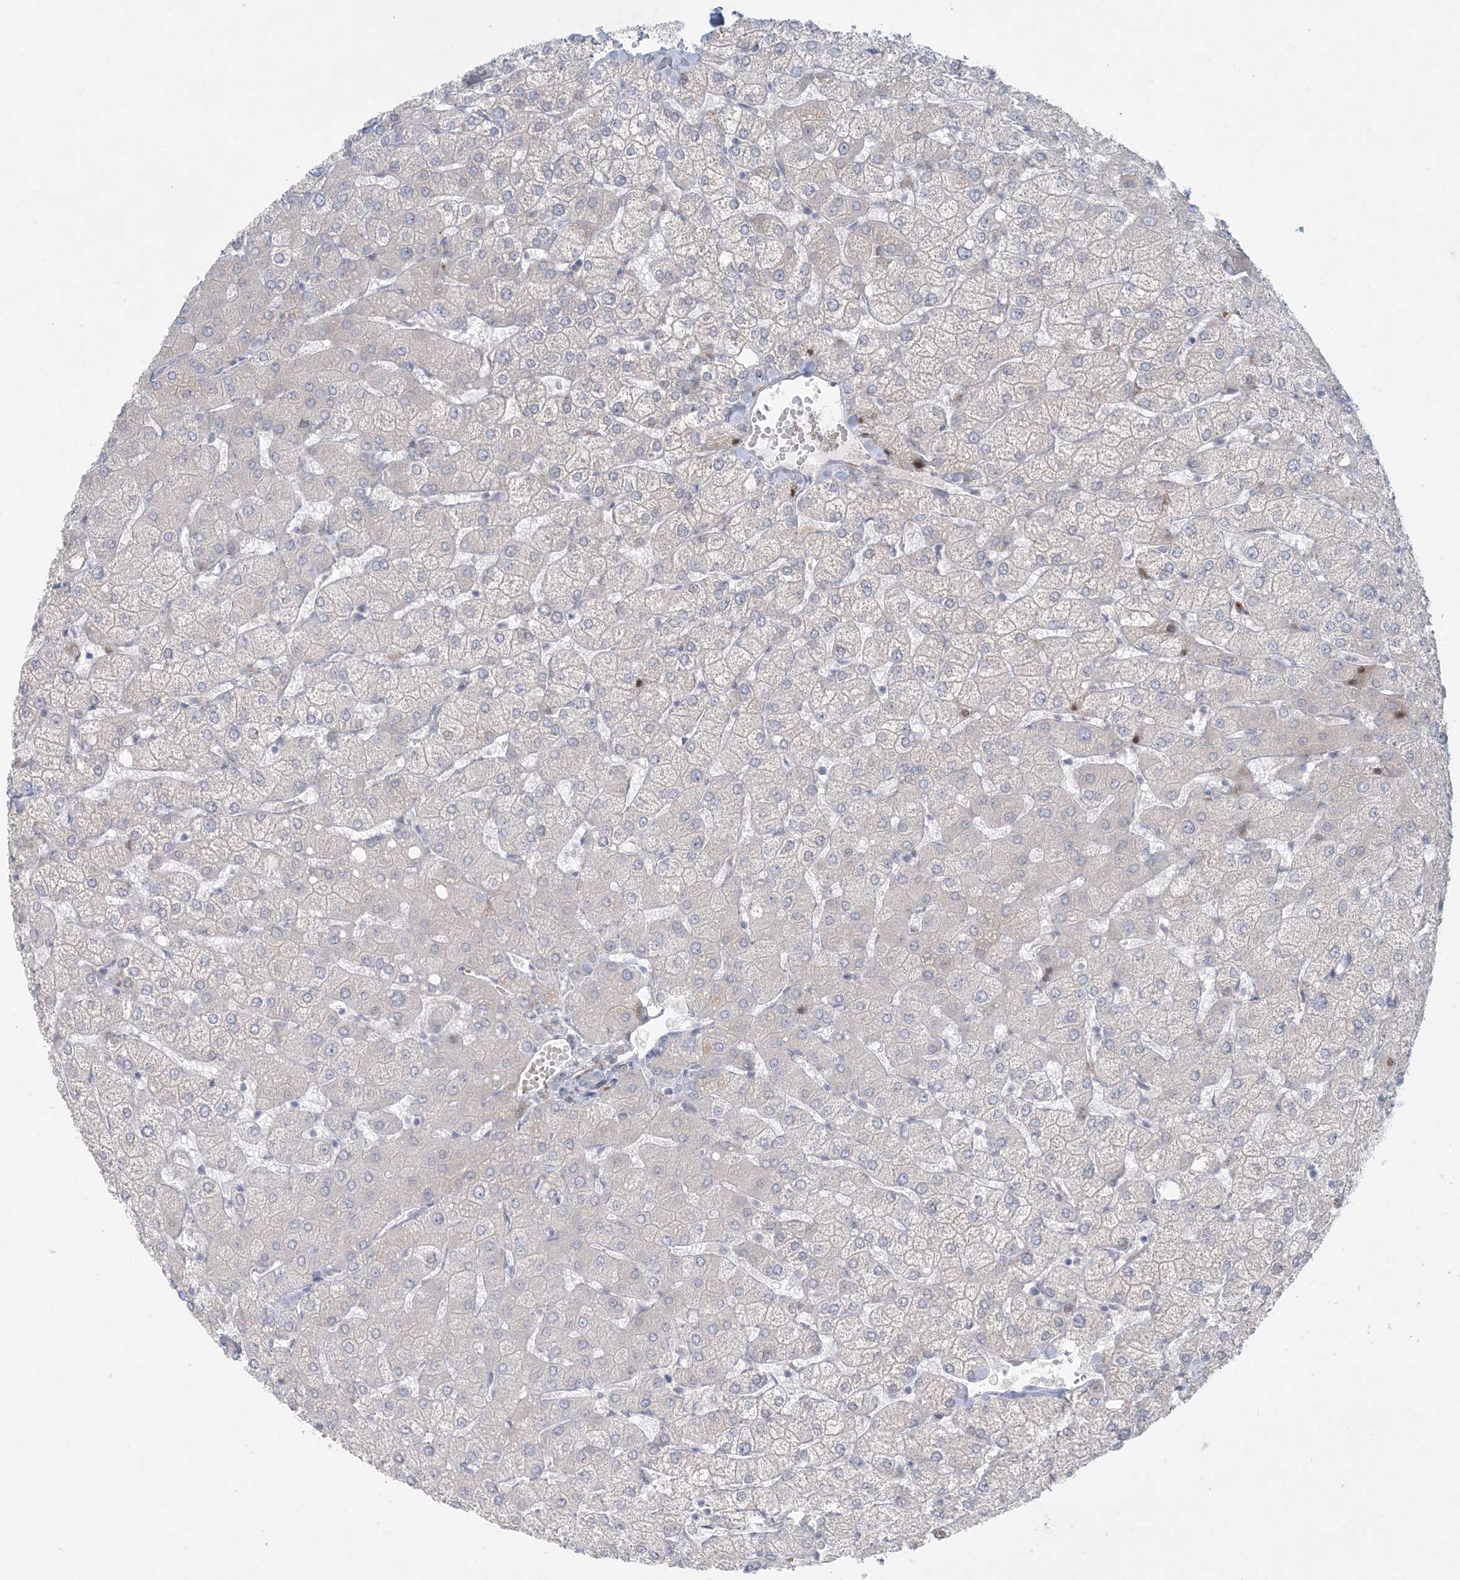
{"staining": {"intensity": "negative", "quantity": "none", "location": "none"}, "tissue": "liver", "cell_type": "Cholangiocytes", "image_type": "normal", "snomed": [{"axis": "morphology", "description": "Normal tissue, NOS"}, {"axis": "topography", "description": "Liver"}], "caption": "The image exhibits no staining of cholangiocytes in unremarkable liver.", "gene": "ZNF385D", "patient": {"sex": "female", "age": 54}}